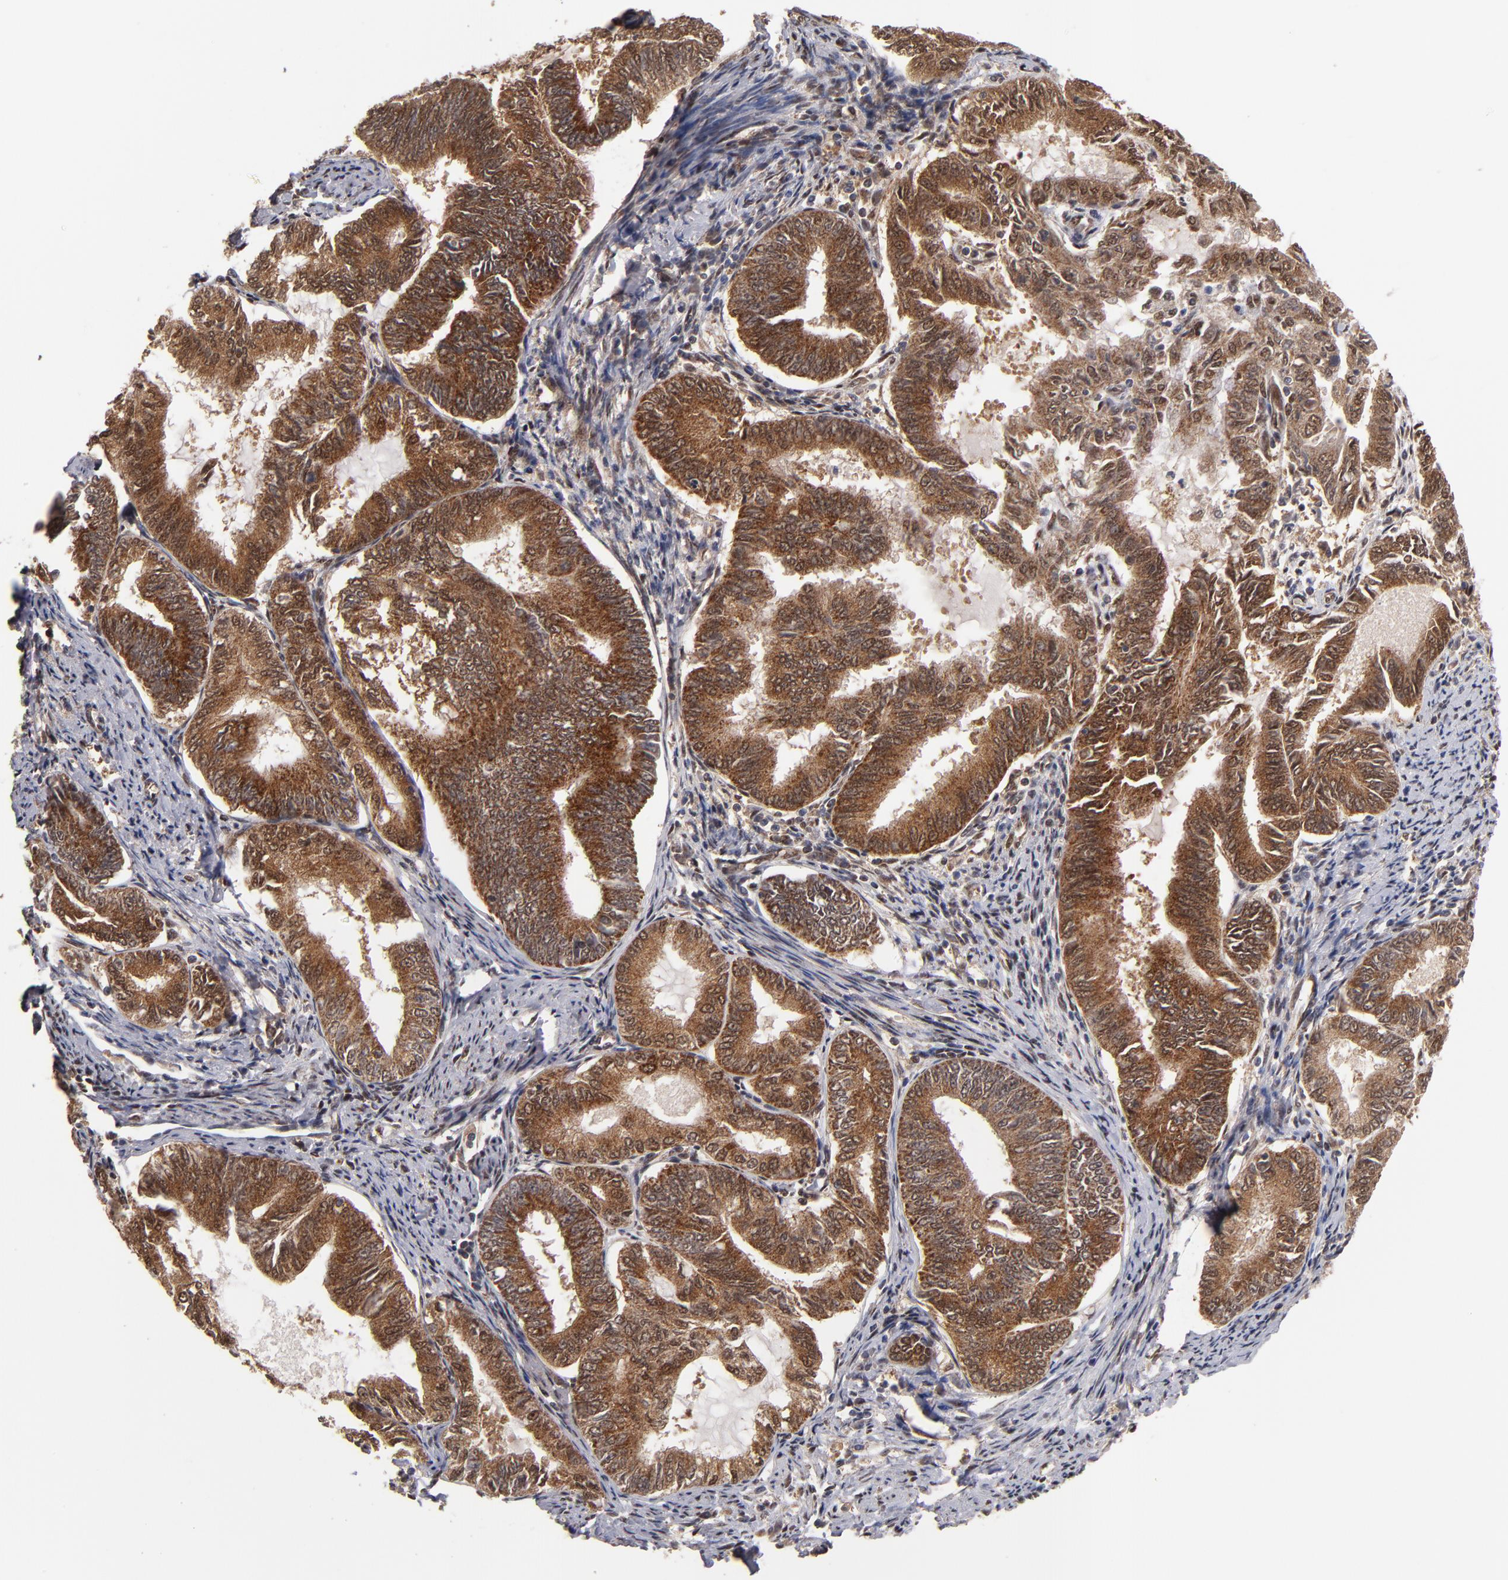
{"staining": {"intensity": "strong", "quantity": ">75%", "location": "cytoplasmic/membranous"}, "tissue": "endometrial cancer", "cell_type": "Tumor cells", "image_type": "cancer", "snomed": [{"axis": "morphology", "description": "Adenocarcinoma, NOS"}, {"axis": "topography", "description": "Endometrium"}], "caption": "Endometrial adenocarcinoma was stained to show a protein in brown. There is high levels of strong cytoplasmic/membranous staining in about >75% of tumor cells. The staining is performed using DAB brown chromogen to label protein expression. The nuclei are counter-stained blue using hematoxylin.", "gene": "CUL5", "patient": {"sex": "female", "age": 86}}